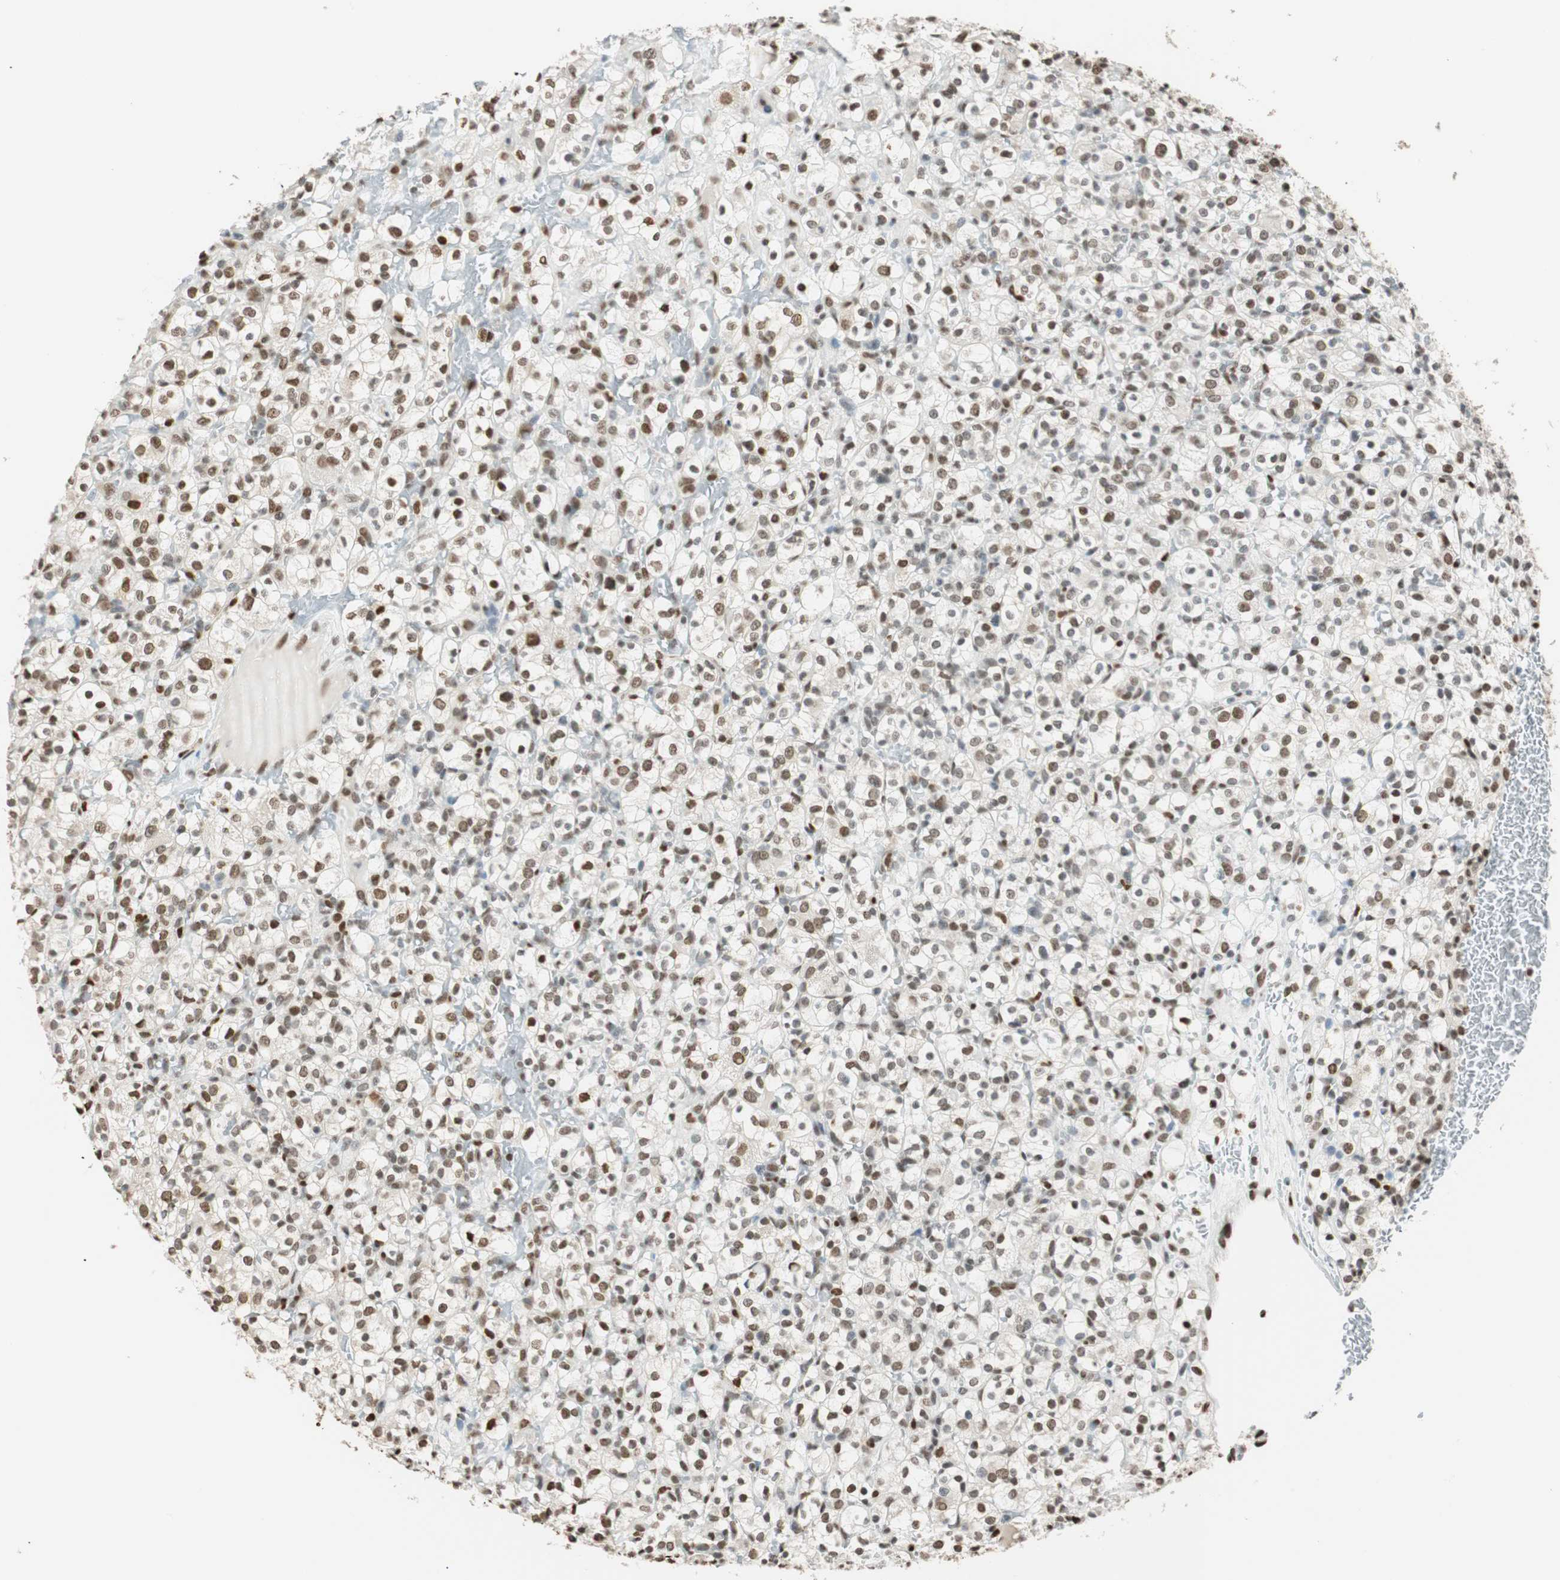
{"staining": {"intensity": "moderate", "quantity": "25%-75%", "location": "nuclear"}, "tissue": "renal cancer", "cell_type": "Tumor cells", "image_type": "cancer", "snomed": [{"axis": "morphology", "description": "Normal tissue, NOS"}, {"axis": "morphology", "description": "Adenocarcinoma, NOS"}, {"axis": "topography", "description": "Kidney"}], "caption": "Immunohistochemistry staining of renal cancer (adenocarcinoma), which reveals medium levels of moderate nuclear positivity in approximately 25%-75% of tumor cells indicating moderate nuclear protein staining. The staining was performed using DAB (brown) for protein detection and nuclei were counterstained in hematoxylin (blue).", "gene": "FANCG", "patient": {"sex": "female", "age": 72}}